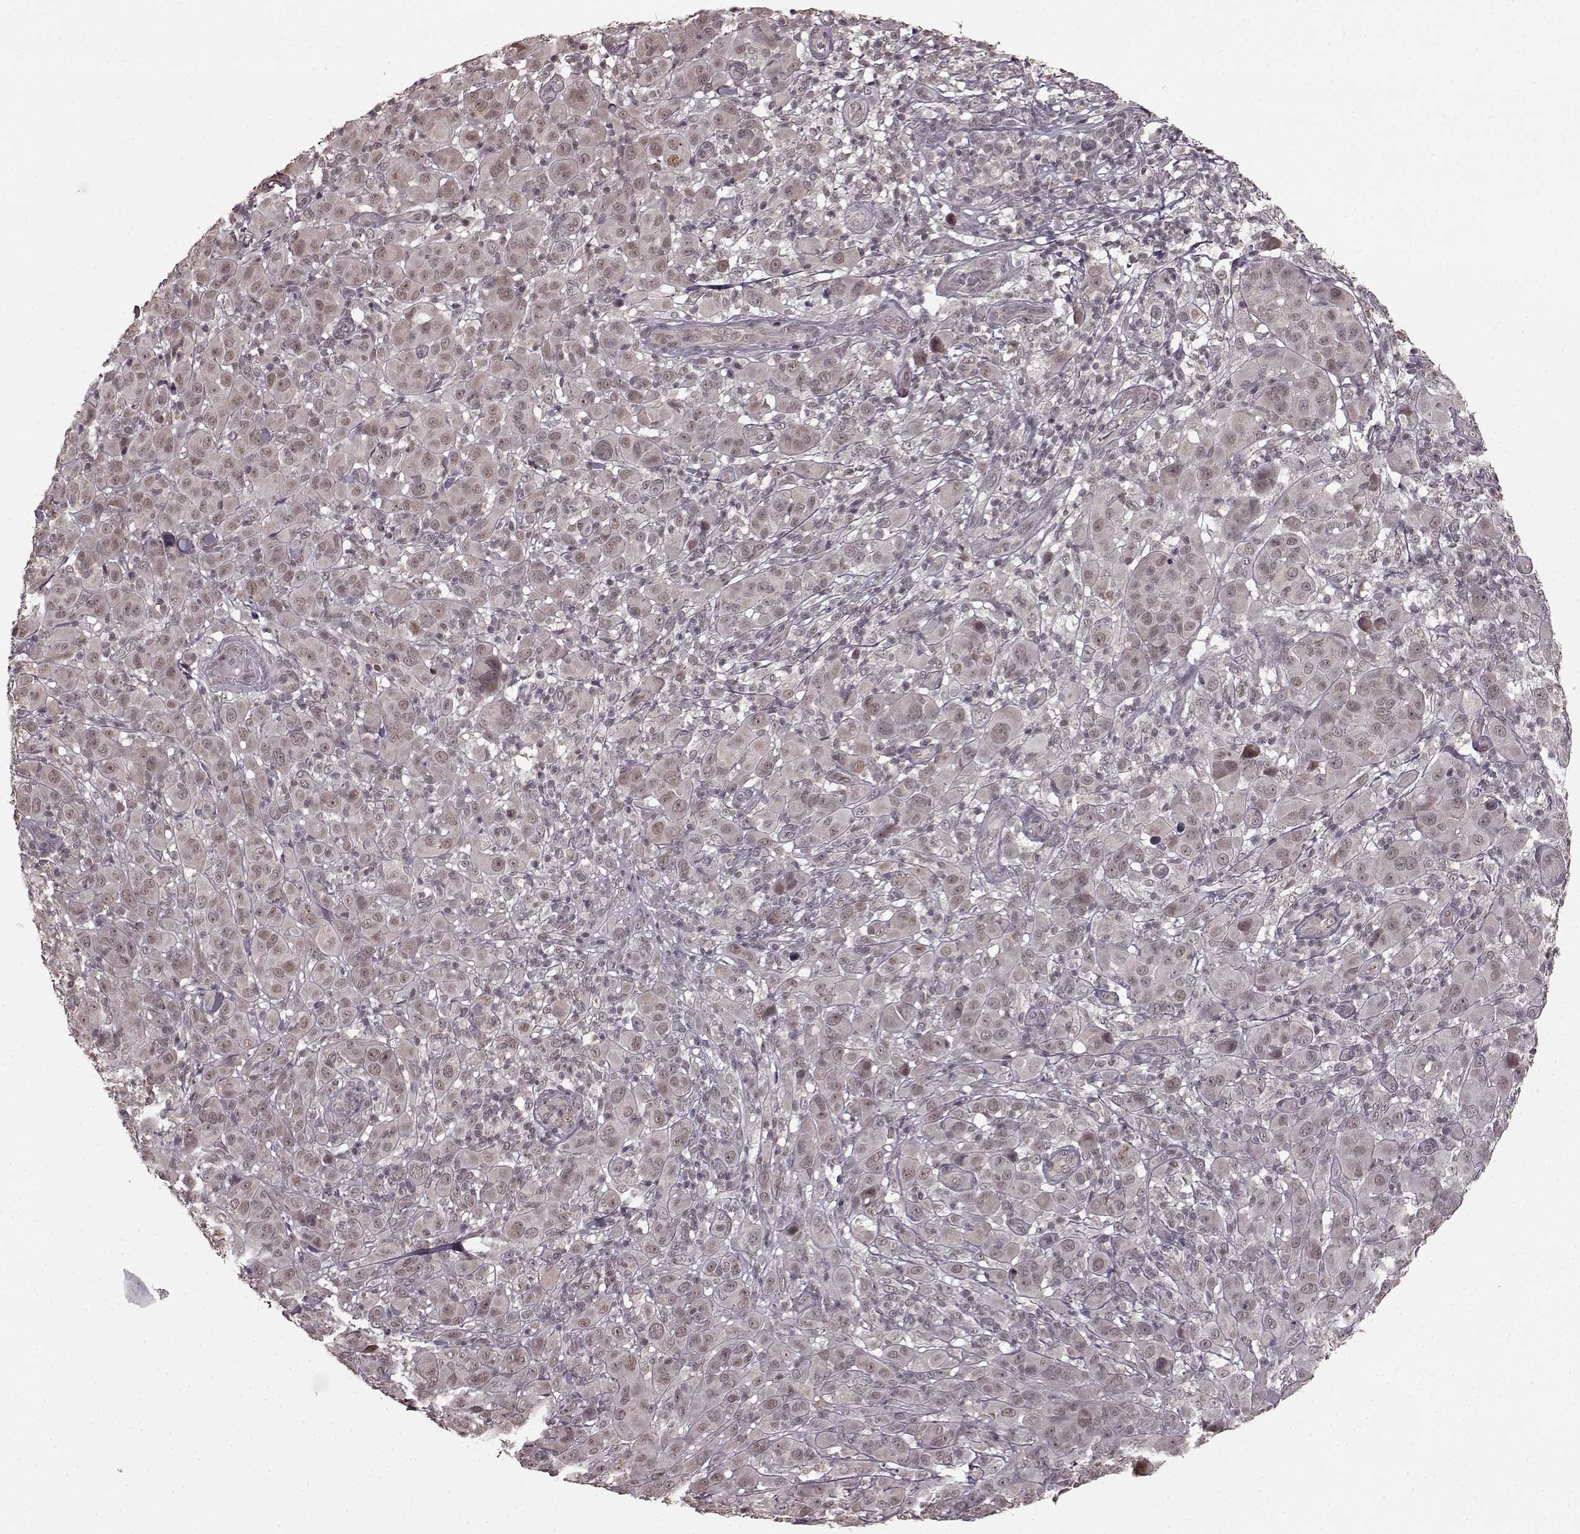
{"staining": {"intensity": "weak", "quantity": ">75%", "location": "cytoplasmic/membranous"}, "tissue": "melanoma", "cell_type": "Tumor cells", "image_type": "cancer", "snomed": [{"axis": "morphology", "description": "Malignant melanoma, NOS"}, {"axis": "topography", "description": "Skin"}], "caption": "Immunohistochemistry (IHC) of human melanoma demonstrates low levels of weak cytoplasmic/membranous expression in about >75% of tumor cells.", "gene": "PLCB4", "patient": {"sex": "female", "age": 87}}